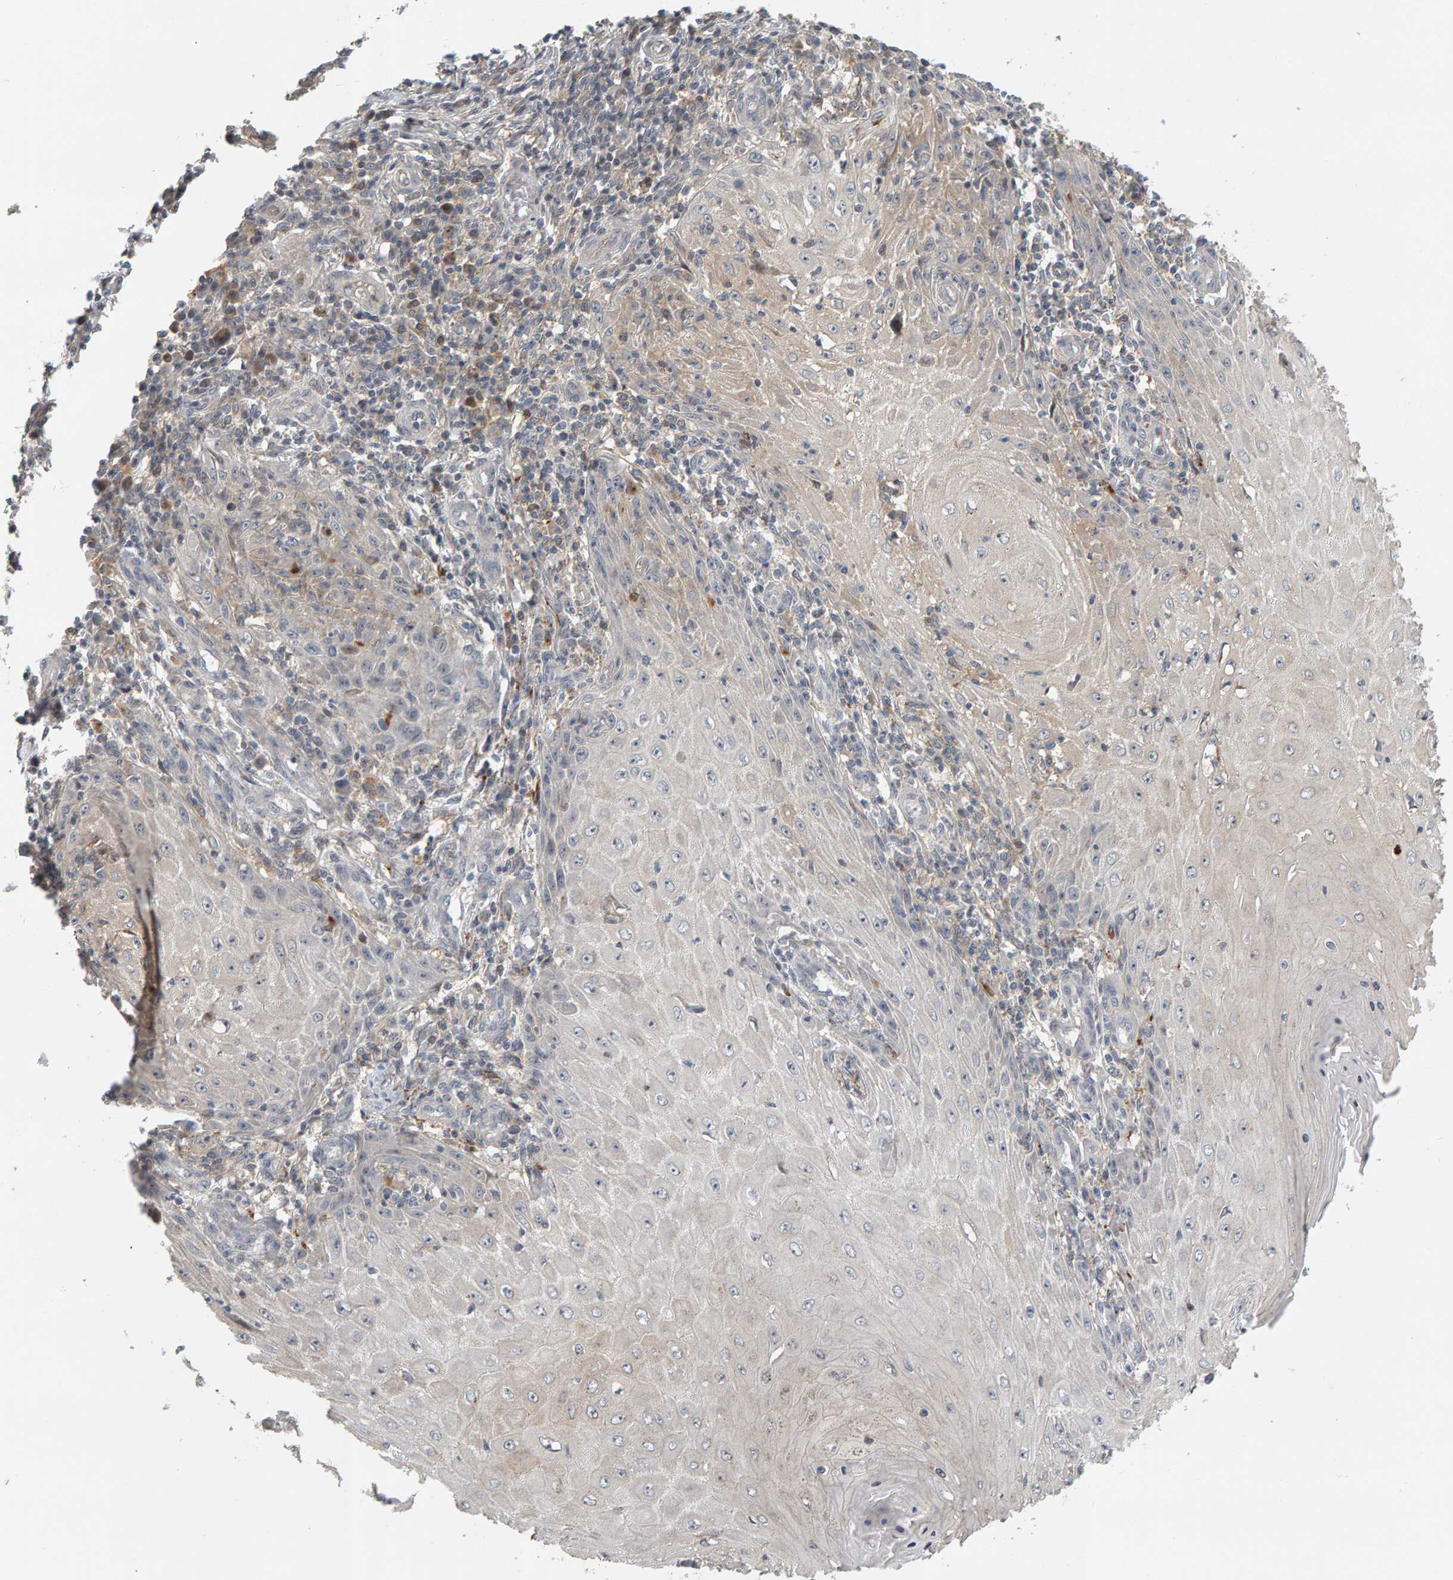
{"staining": {"intensity": "negative", "quantity": "none", "location": "none"}, "tissue": "skin cancer", "cell_type": "Tumor cells", "image_type": "cancer", "snomed": [{"axis": "morphology", "description": "Squamous cell carcinoma, NOS"}, {"axis": "topography", "description": "Skin"}], "caption": "Immunohistochemistry (IHC) of human skin cancer (squamous cell carcinoma) shows no expression in tumor cells. Nuclei are stained in blue.", "gene": "ZNF160", "patient": {"sex": "female", "age": 73}}